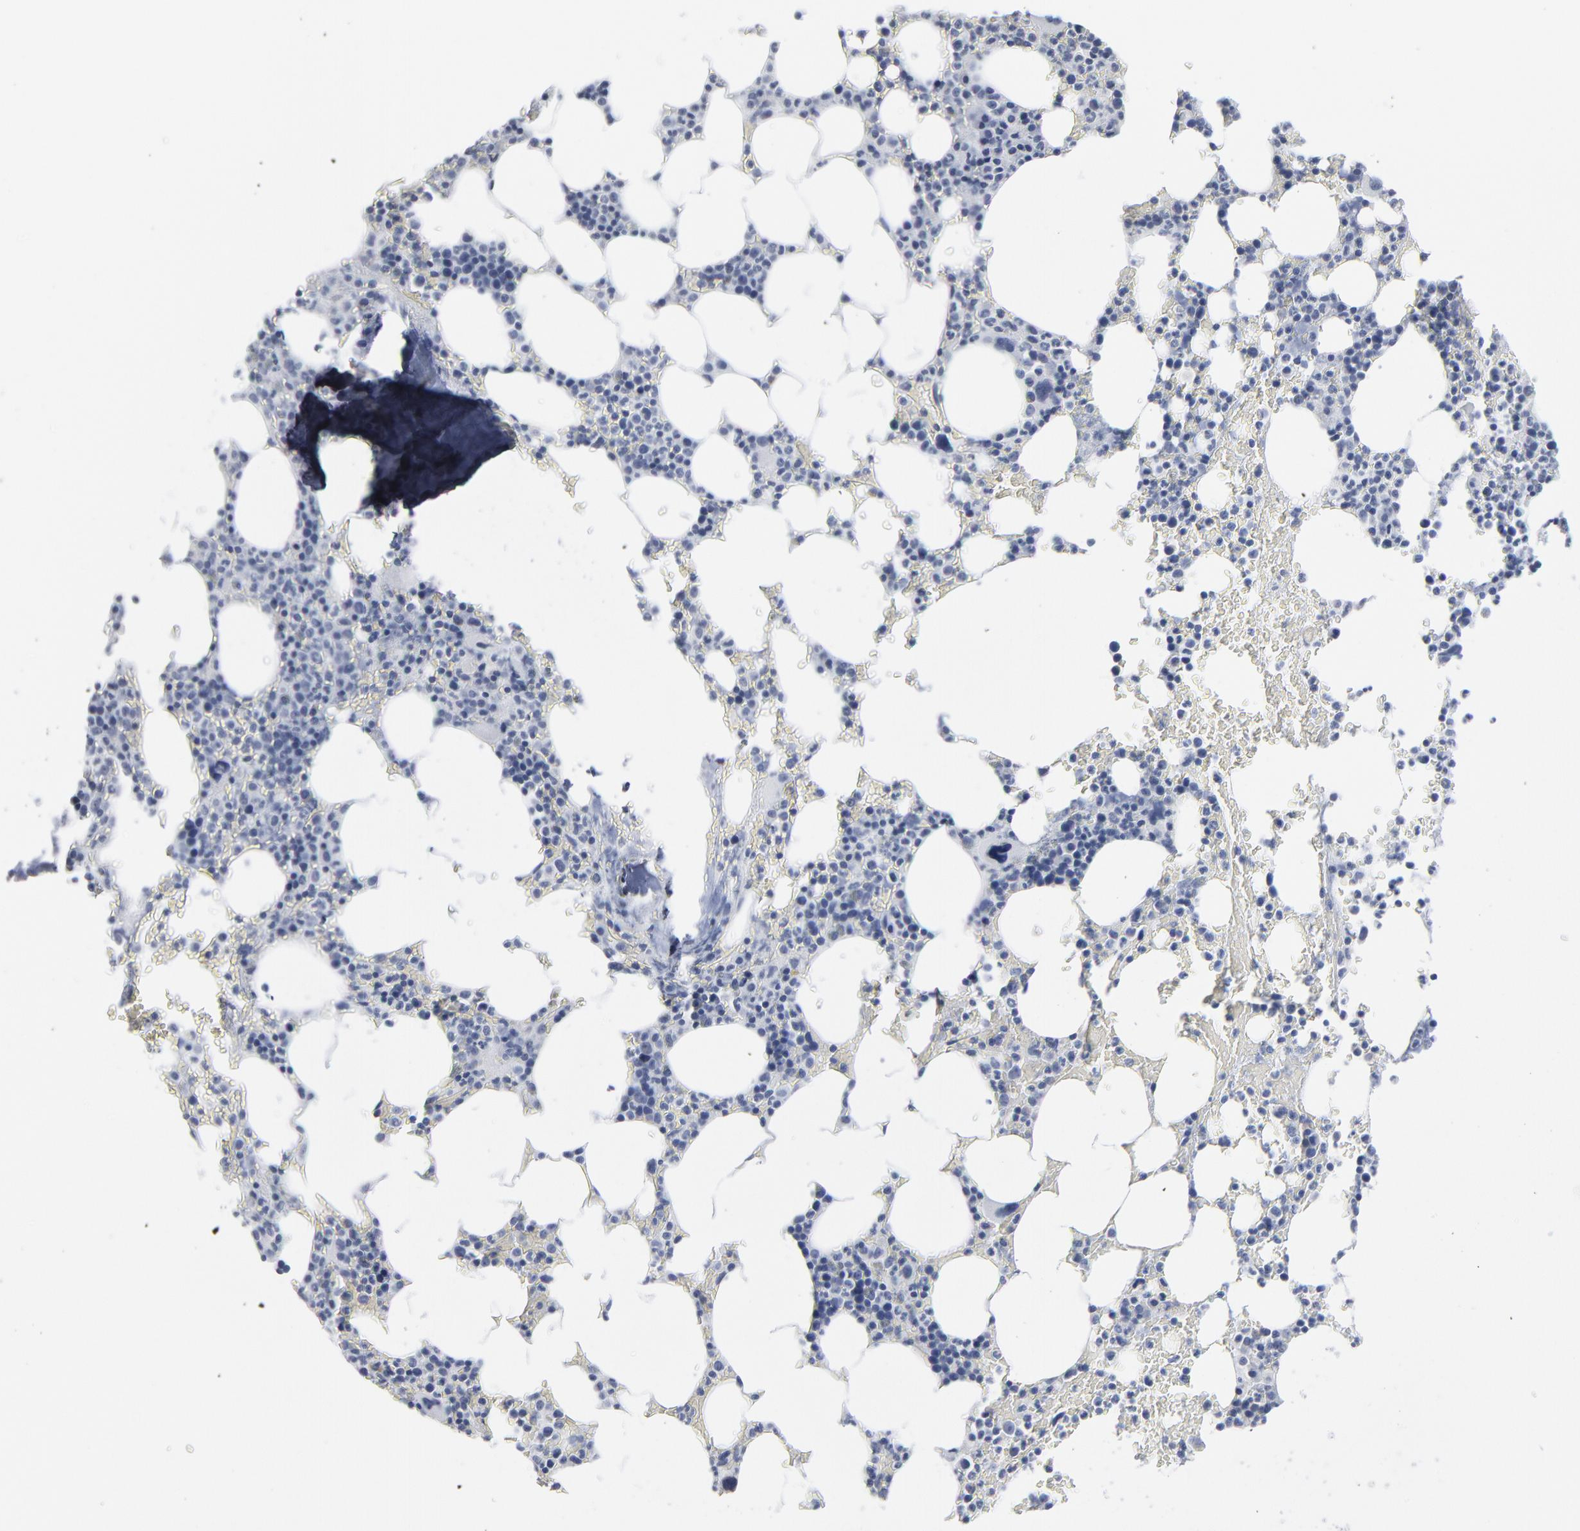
{"staining": {"intensity": "negative", "quantity": "none", "location": "none"}, "tissue": "bone marrow", "cell_type": "Hematopoietic cells", "image_type": "normal", "snomed": [{"axis": "morphology", "description": "Normal tissue, NOS"}, {"axis": "topography", "description": "Bone marrow"}], "caption": "IHC image of normal bone marrow stained for a protein (brown), which reveals no expression in hematopoietic cells. (Brightfield microscopy of DAB immunohistochemistry (IHC) at high magnification).", "gene": "PAGE1", "patient": {"sex": "female", "age": 66}}